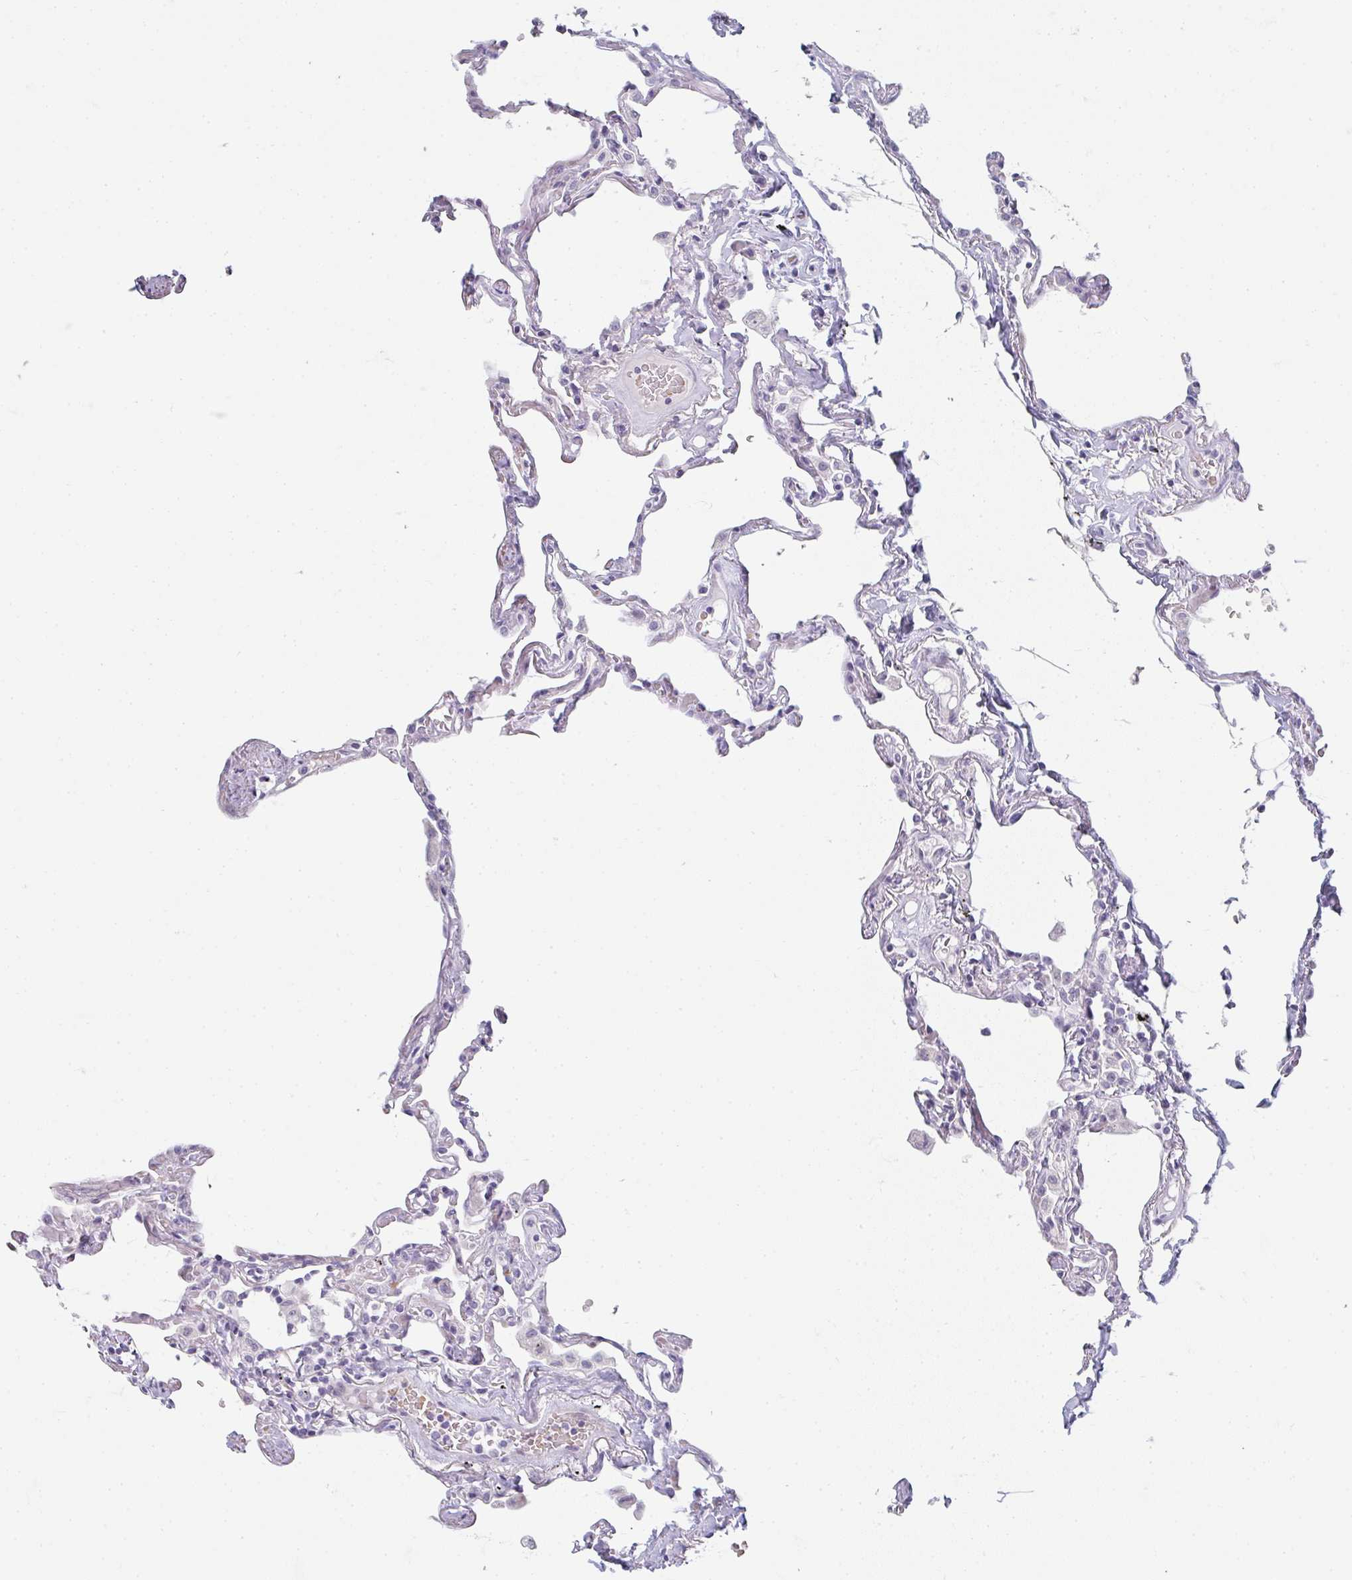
{"staining": {"intensity": "negative", "quantity": "none", "location": "none"}, "tissue": "lung", "cell_type": "Alveolar cells", "image_type": "normal", "snomed": [{"axis": "morphology", "description": "Normal tissue, NOS"}, {"axis": "topography", "description": "Lung"}], "caption": "Immunohistochemistry histopathology image of benign lung: human lung stained with DAB (3,3'-diaminobenzidine) demonstrates no significant protein positivity in alveolar cells. (DAB (3,3'-diaminobenzidine) immunohistochemistry (IHC) visualized using brightfield microscopy, high magnification).", "gene": "NEU2", "patient": {"sex": "female", "age": 67}}